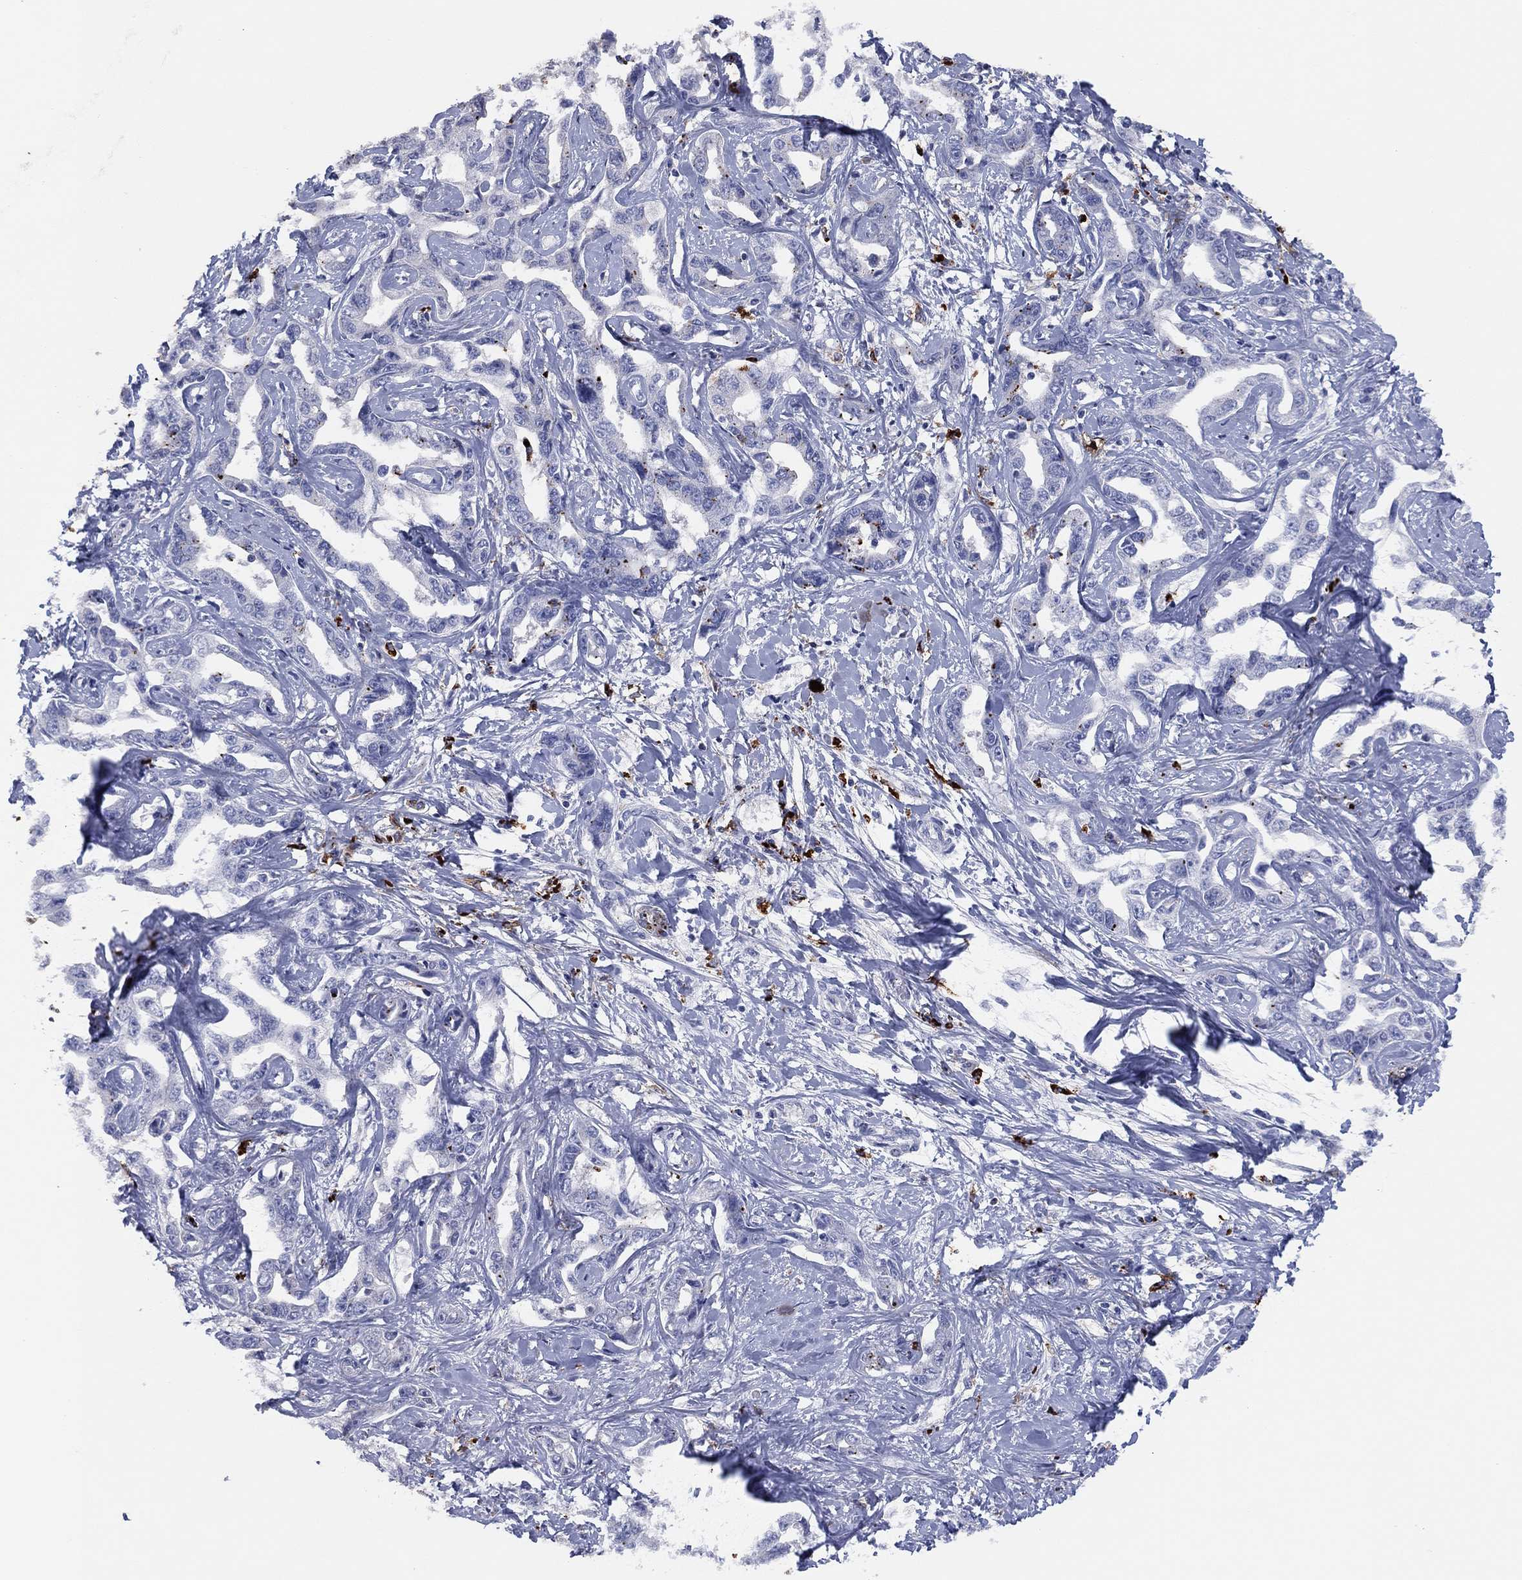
{"staining": {"intensity": "negative", "quantity": "none", "location": "none"}, "tissue": "liver cancer", "cell_type": "Tumor cells", "image_type": "cancer", "snomed": [{"axis": "morphology", "description": "Cholangiocarcinoma"}, {"axis": "topography", "description": "Liver"}], "caption": "Histopathology image shows no significant protein expression in tumor cells of liver cancer (cholangiocarcinoma).", "gene": "PLAC8", "patient": {"sex": "male", "age": 59}}